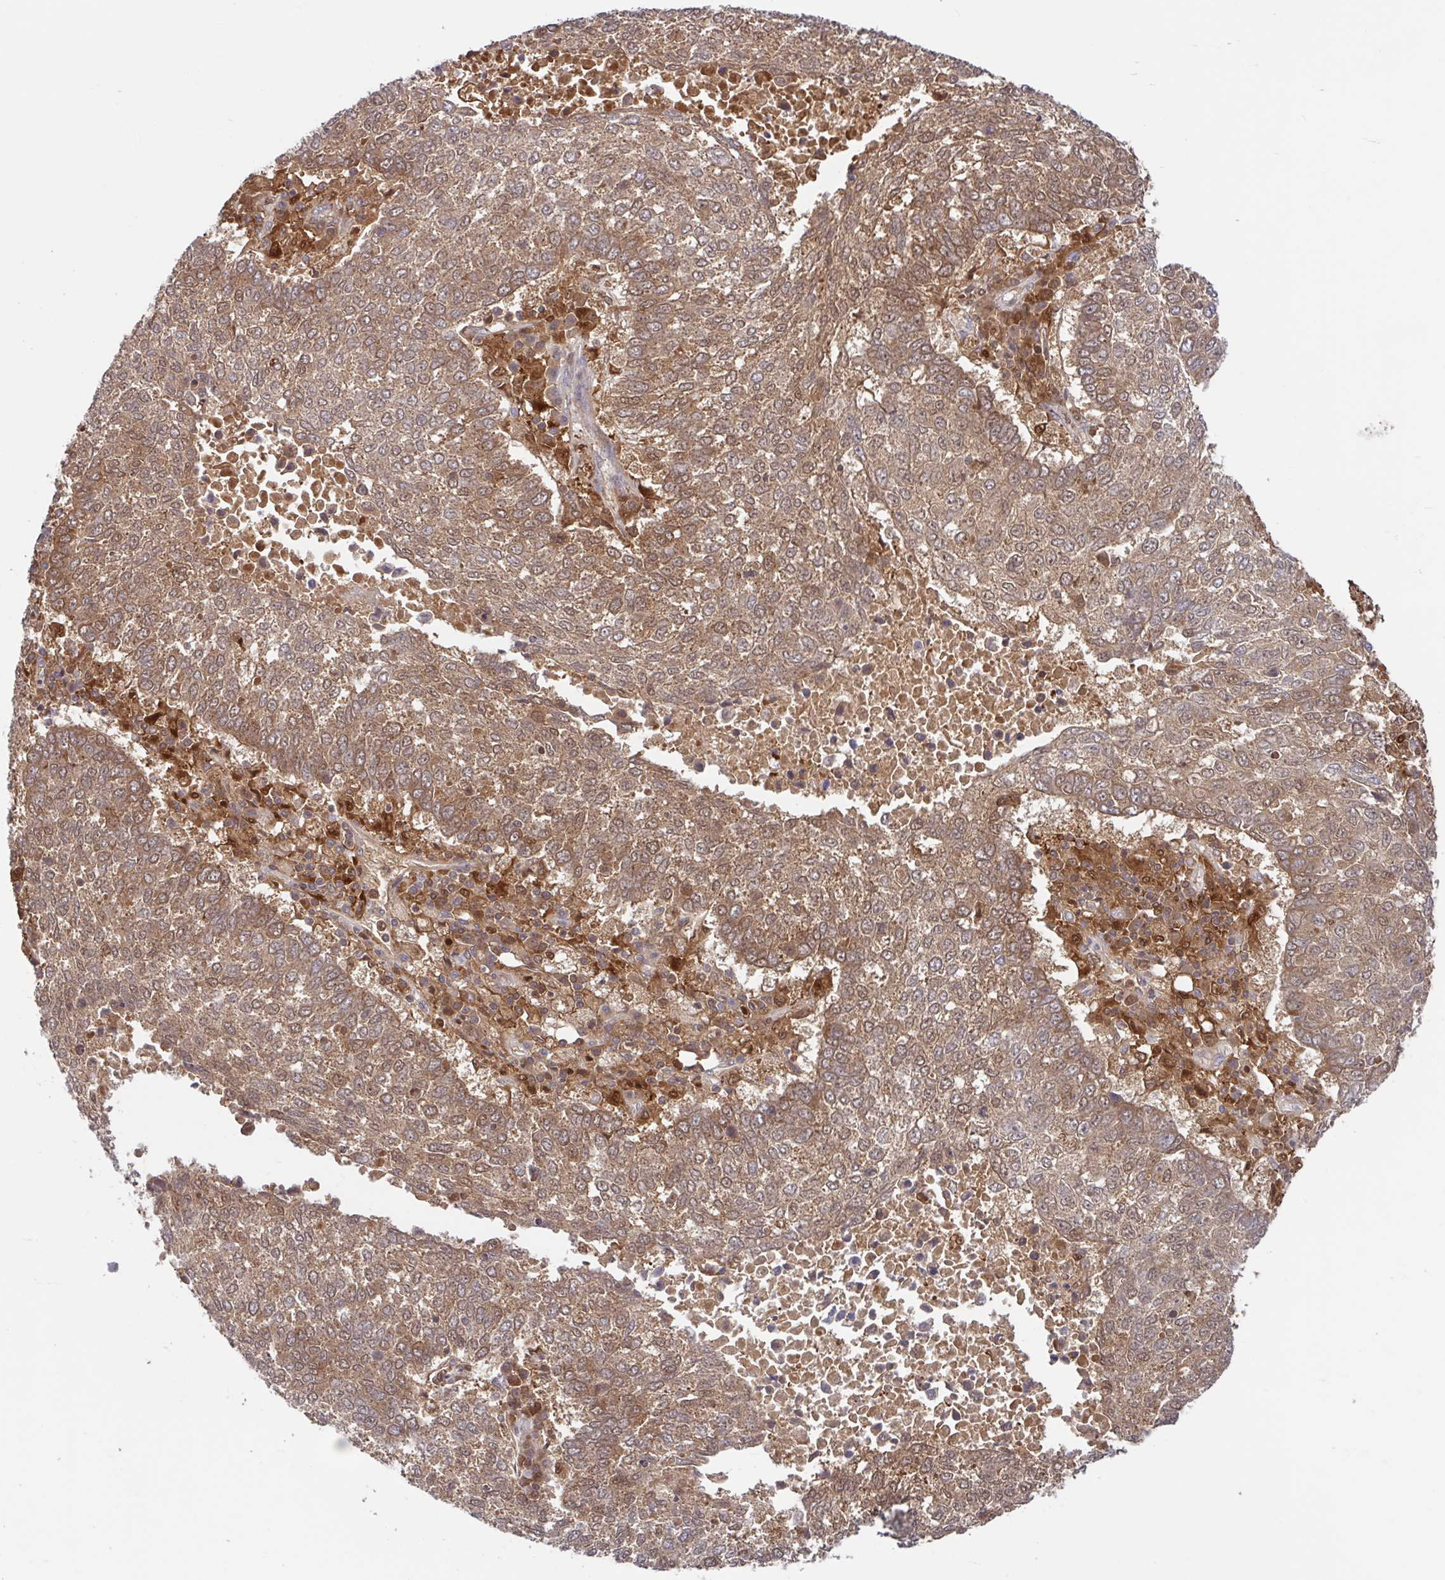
{"staining": {"intensity": "weak", "quantity": ">75%", "location": "cytoplasmic/membranous,nuclear"}, "tissue": "lung cancer", "cell_type": "Tumor cells", "image_type": "cancer", "snomed": [{"axis": "morphology", "description": "Squamous cell carcinoma, NOS"}, {"axis": "topography", "description": "Lung"}], "caption": "DAB (3,3'-diaminobenzidine) immunohistochemical staining of human lung cancer (squamous cell carcinoma) reveals weak cytoplasmic/membranous and nuclear protein staining in approximately >75% of tumor cells.", "gene": "BLVRA", "patient": {"sex": "male", "age": 73}}